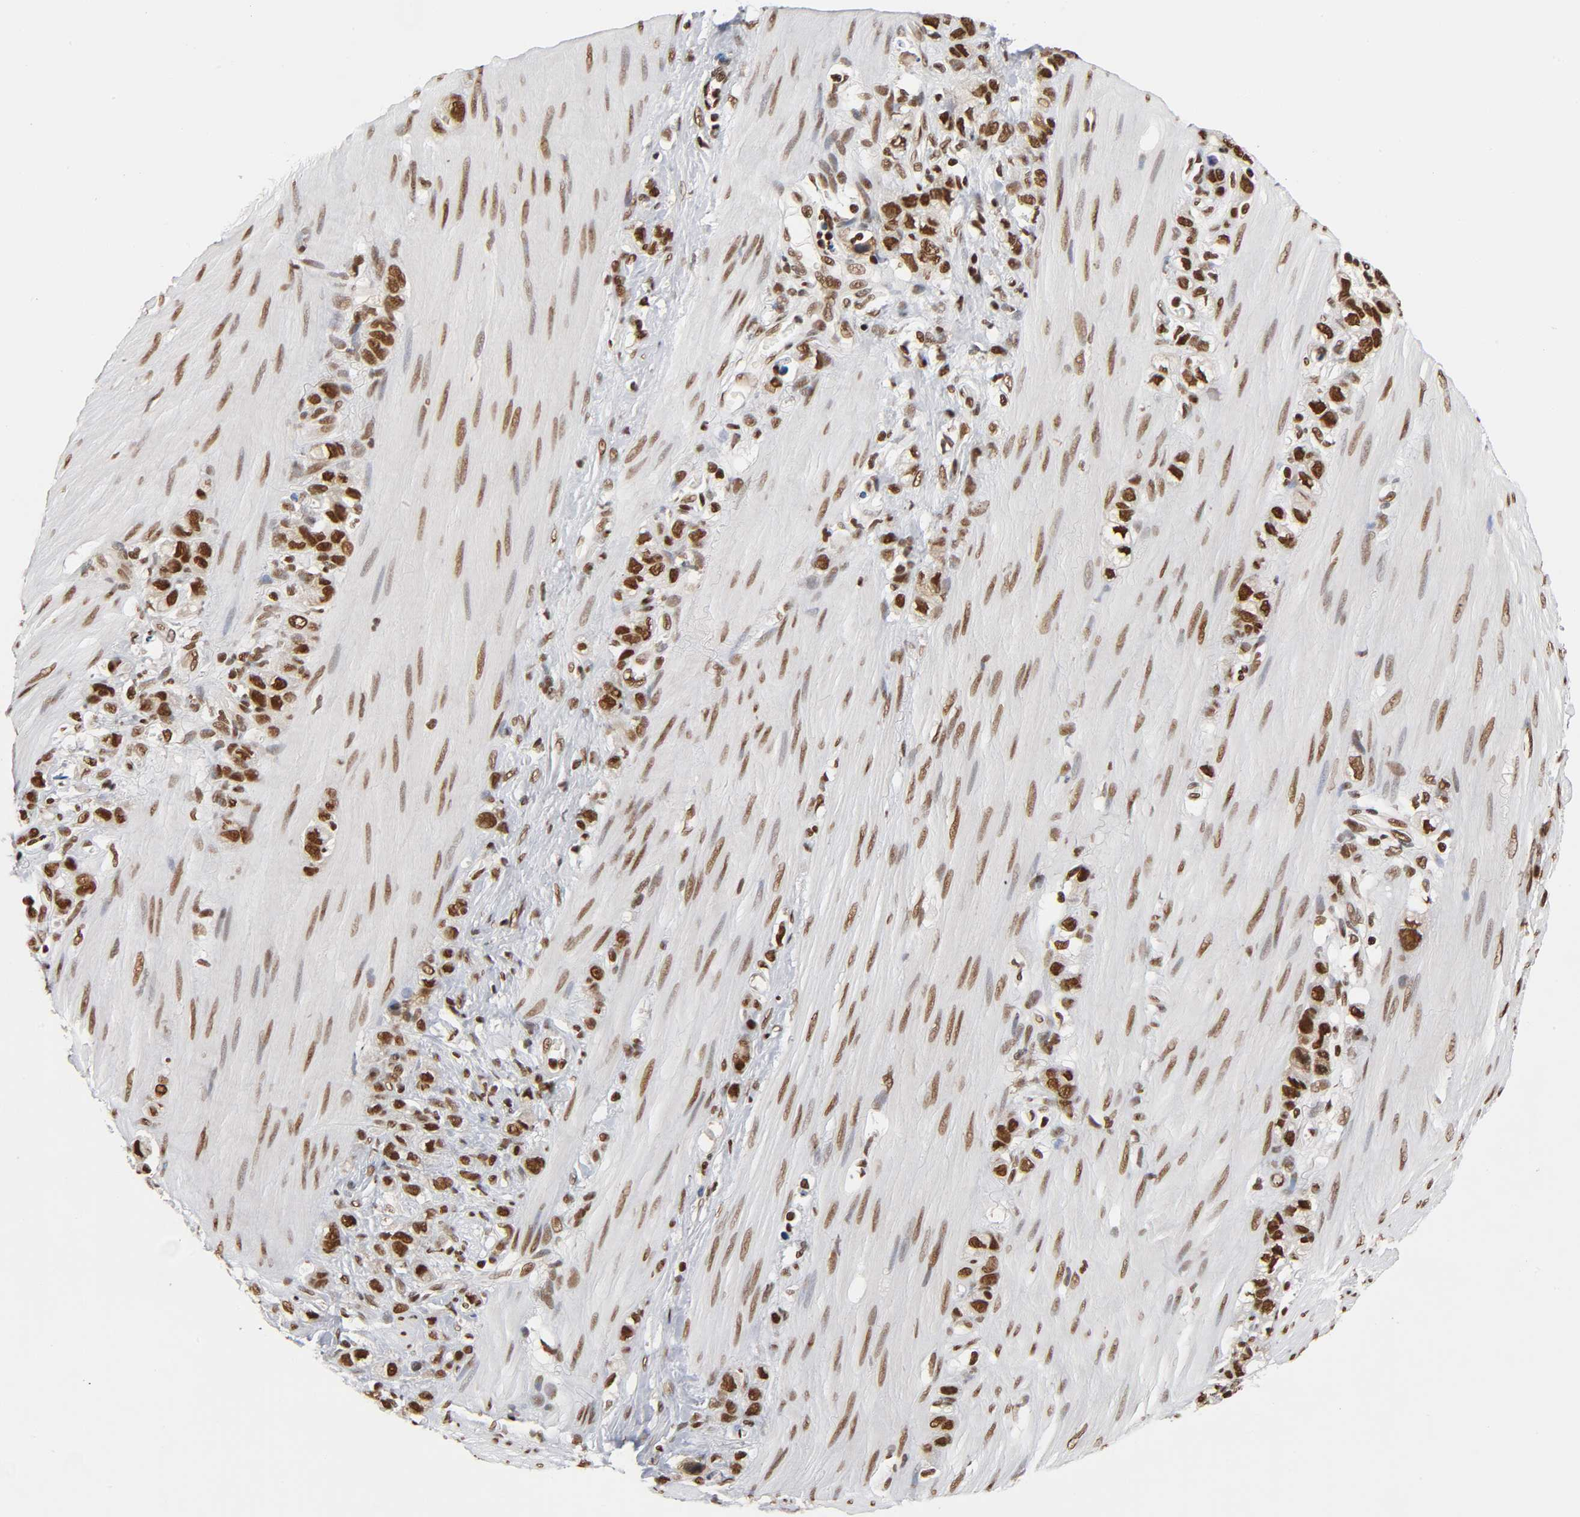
{"staining": {"intensity": "strong", "quantity": ">75%", "location": "nuclear"}, "tissue": "stomach cancer", "cell_type": "Tumor cells", "image_type": "cancer", "snomed": [{"axis": "morphology", "description": "Normal tissue, NOS"}, {"axis": "morphology", "description": "Adenocarcinoma, NOS"}, {"axis": "morphology", "description": "Adenocarcinoma, High grade"}, {"axis": "topography", "description": "Stomach, upper"}, {"axis": "topography", "description": "Stomach"}], "caption": "Stomach high-grade adenocarcinoma stained for a protein reveals strong nuclear positivity in tumor cells.", "gene": "ILKAP", "patient": {"sex": "female", "age": 65}}